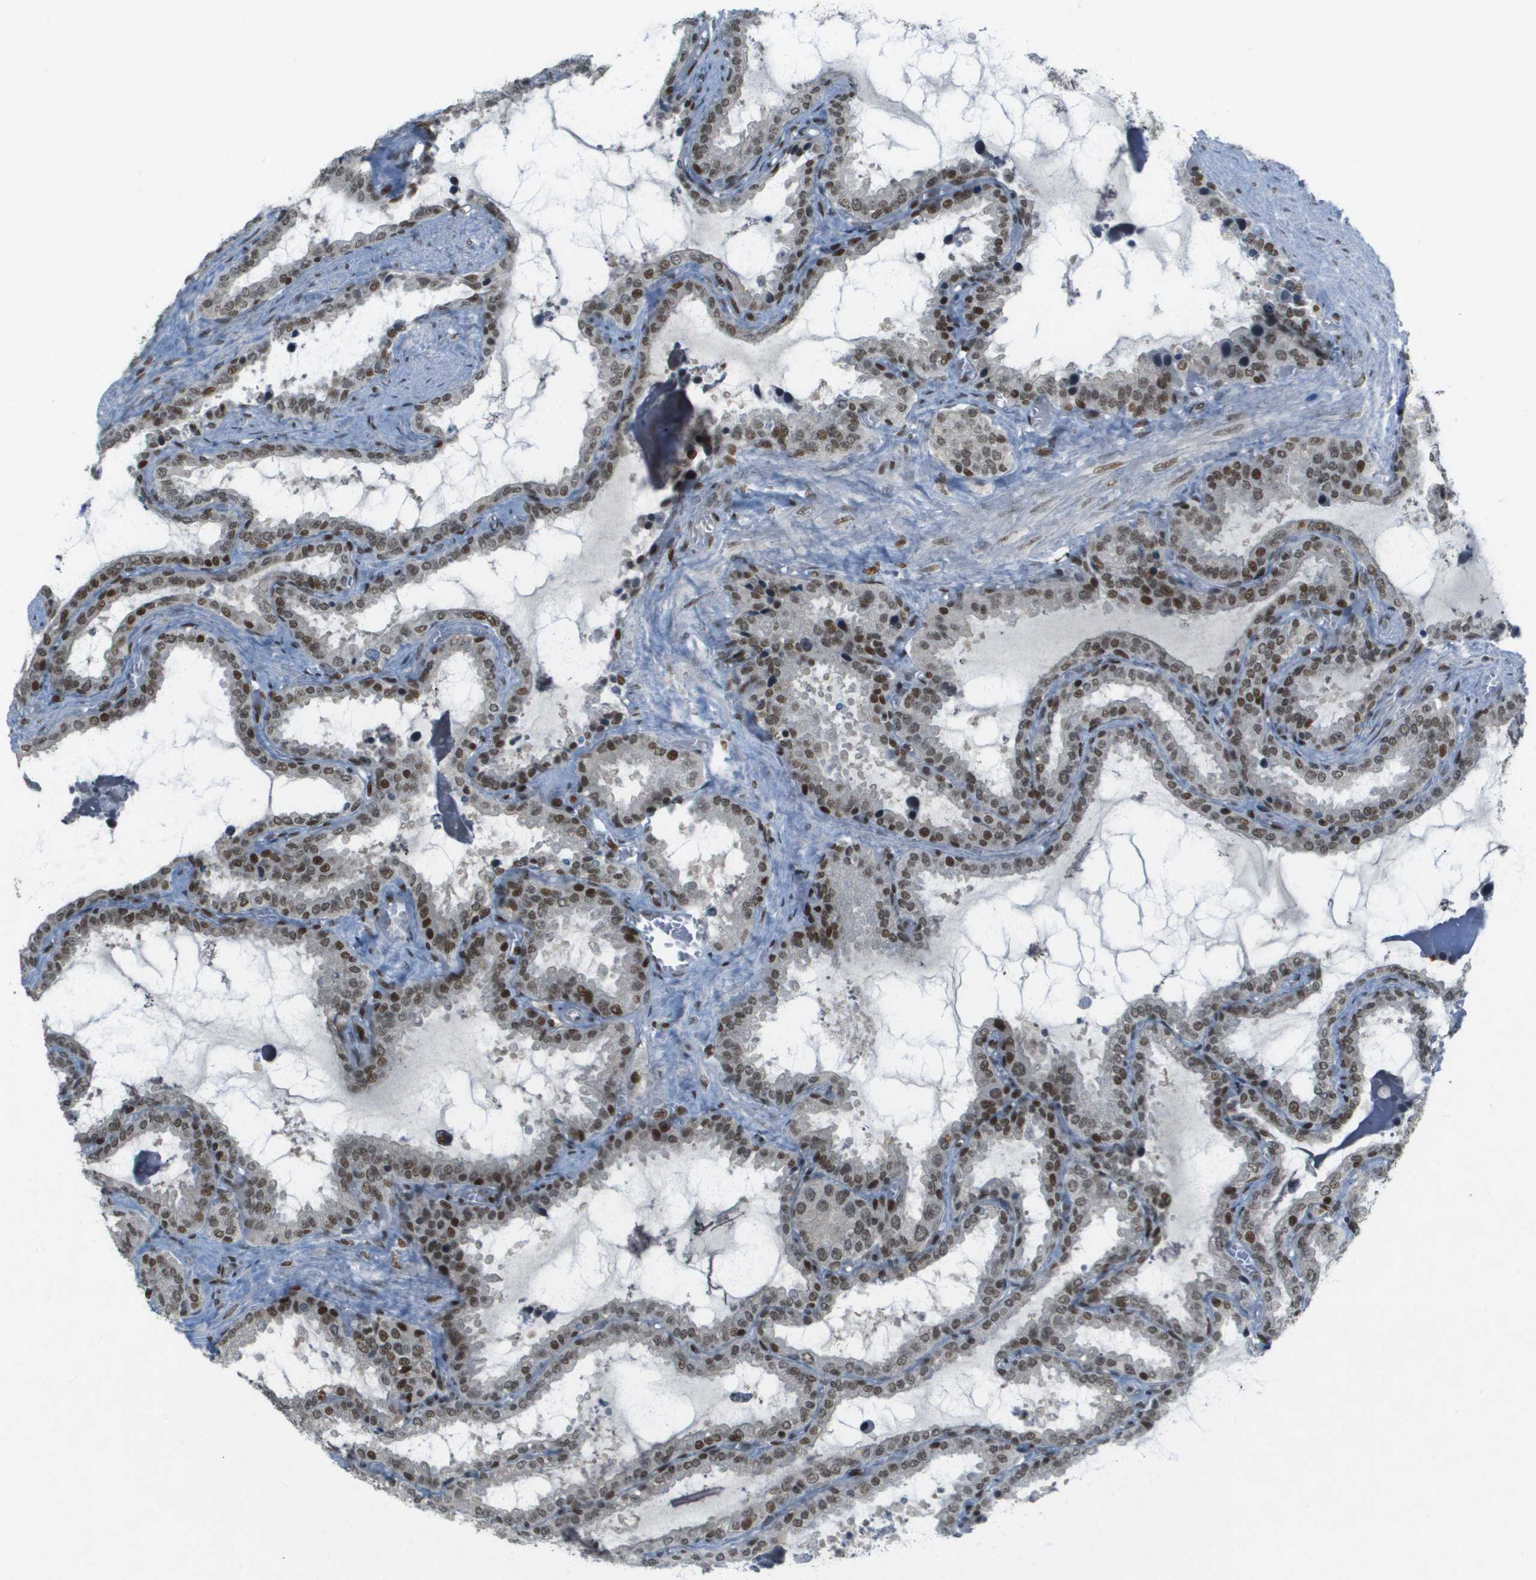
{"staining": {"intensity": "moderate", "quantity": ">75%", "location": "nuclear"}, "tissue": "seminal vesicle", "cell_type": "Glandular cells", "image_type": "normal", "snomed": [{"axis": "morphology", "description": "Normal tissue, NOS"}, {"axis": "topography", "description": "Seminal veicle"}], "caption": "Immunohistochemical staining of unremarkable seminal vesicle displays >75% levels of moderate nuclear protein positivity in about >75% of glandular cells. Nuclei are stained in blue.", "gene": "IRF7", "patient": {"sex": "male", "age": 46}}